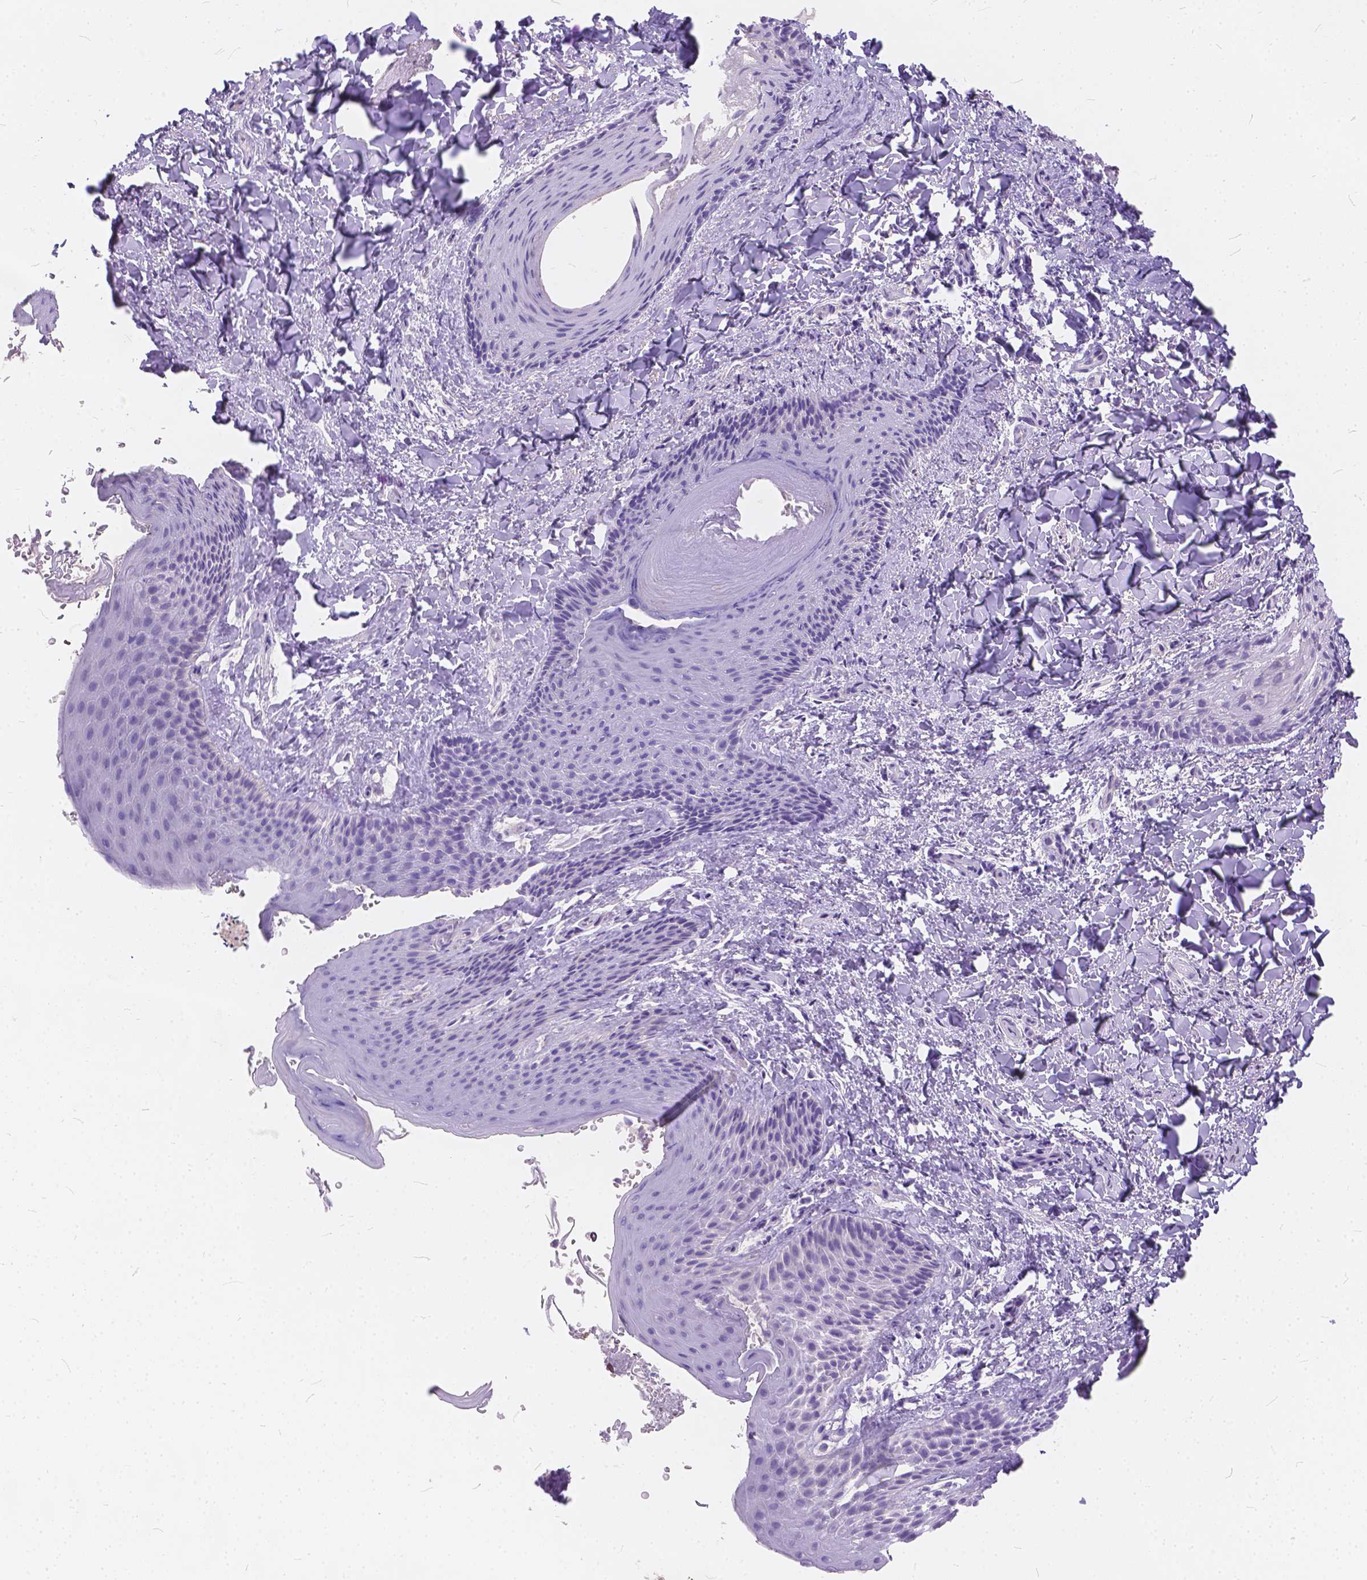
{"staining": {"intensity": "negative", "quantity": "none", "location": "none"}, "tissue": "skin", "cell_type": "Epidermal cells", "image_type": "normal", "snomed": [{"axis": "morphology", "description": "Normal tissue, NOS"}, {"axis": "topography", "description": "Anal"}], "caption": "Protein analysis of normal skin exhibits no significant positivity in epidermal cells. Nuclei are stained in blue.", "gene": "PEX11G", "patient": {"sex": "male", "age": 36}}